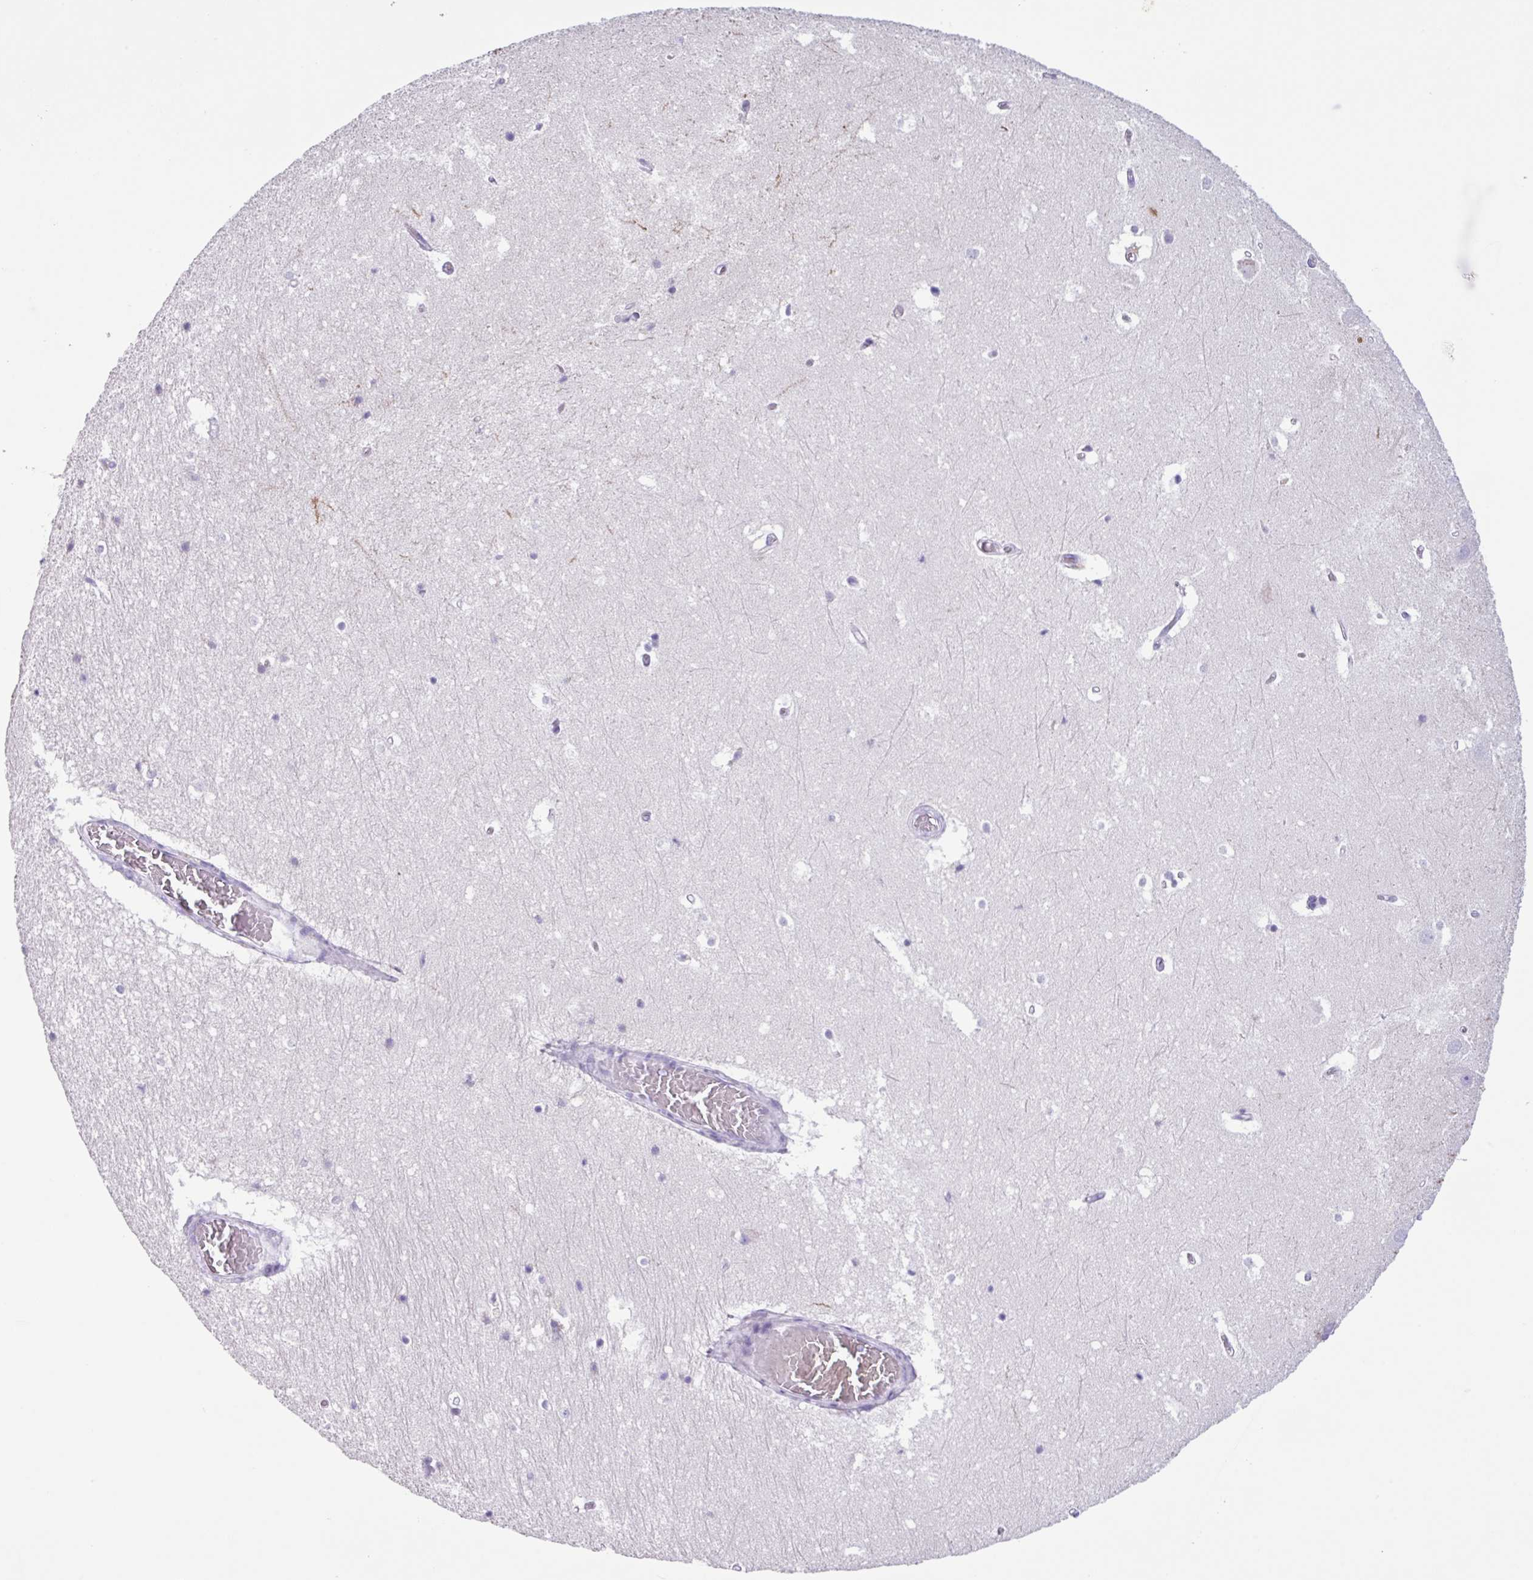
{"staining": {"intensity": "negative", "quantity": "none", "location": "none"}, "tissue": "hippocampus", "cell_type": "Glial cells", "image_type": "normal", "snomed": [{"axis": "morphology", "description": "Normal tissue, NOS"}, {"axis": "topography", "description": "Hippocampus"}], "caption": "This is a photomicrograph of IHC staining of benign hippocampus, which shows no positivity in glial cells. (DAB (3,3'-diaminobenzidine) immunohistochemistry with hematoxylin counter stain).", "gene": "AGO3", "patient": {"sex": "female", "age": 52}}